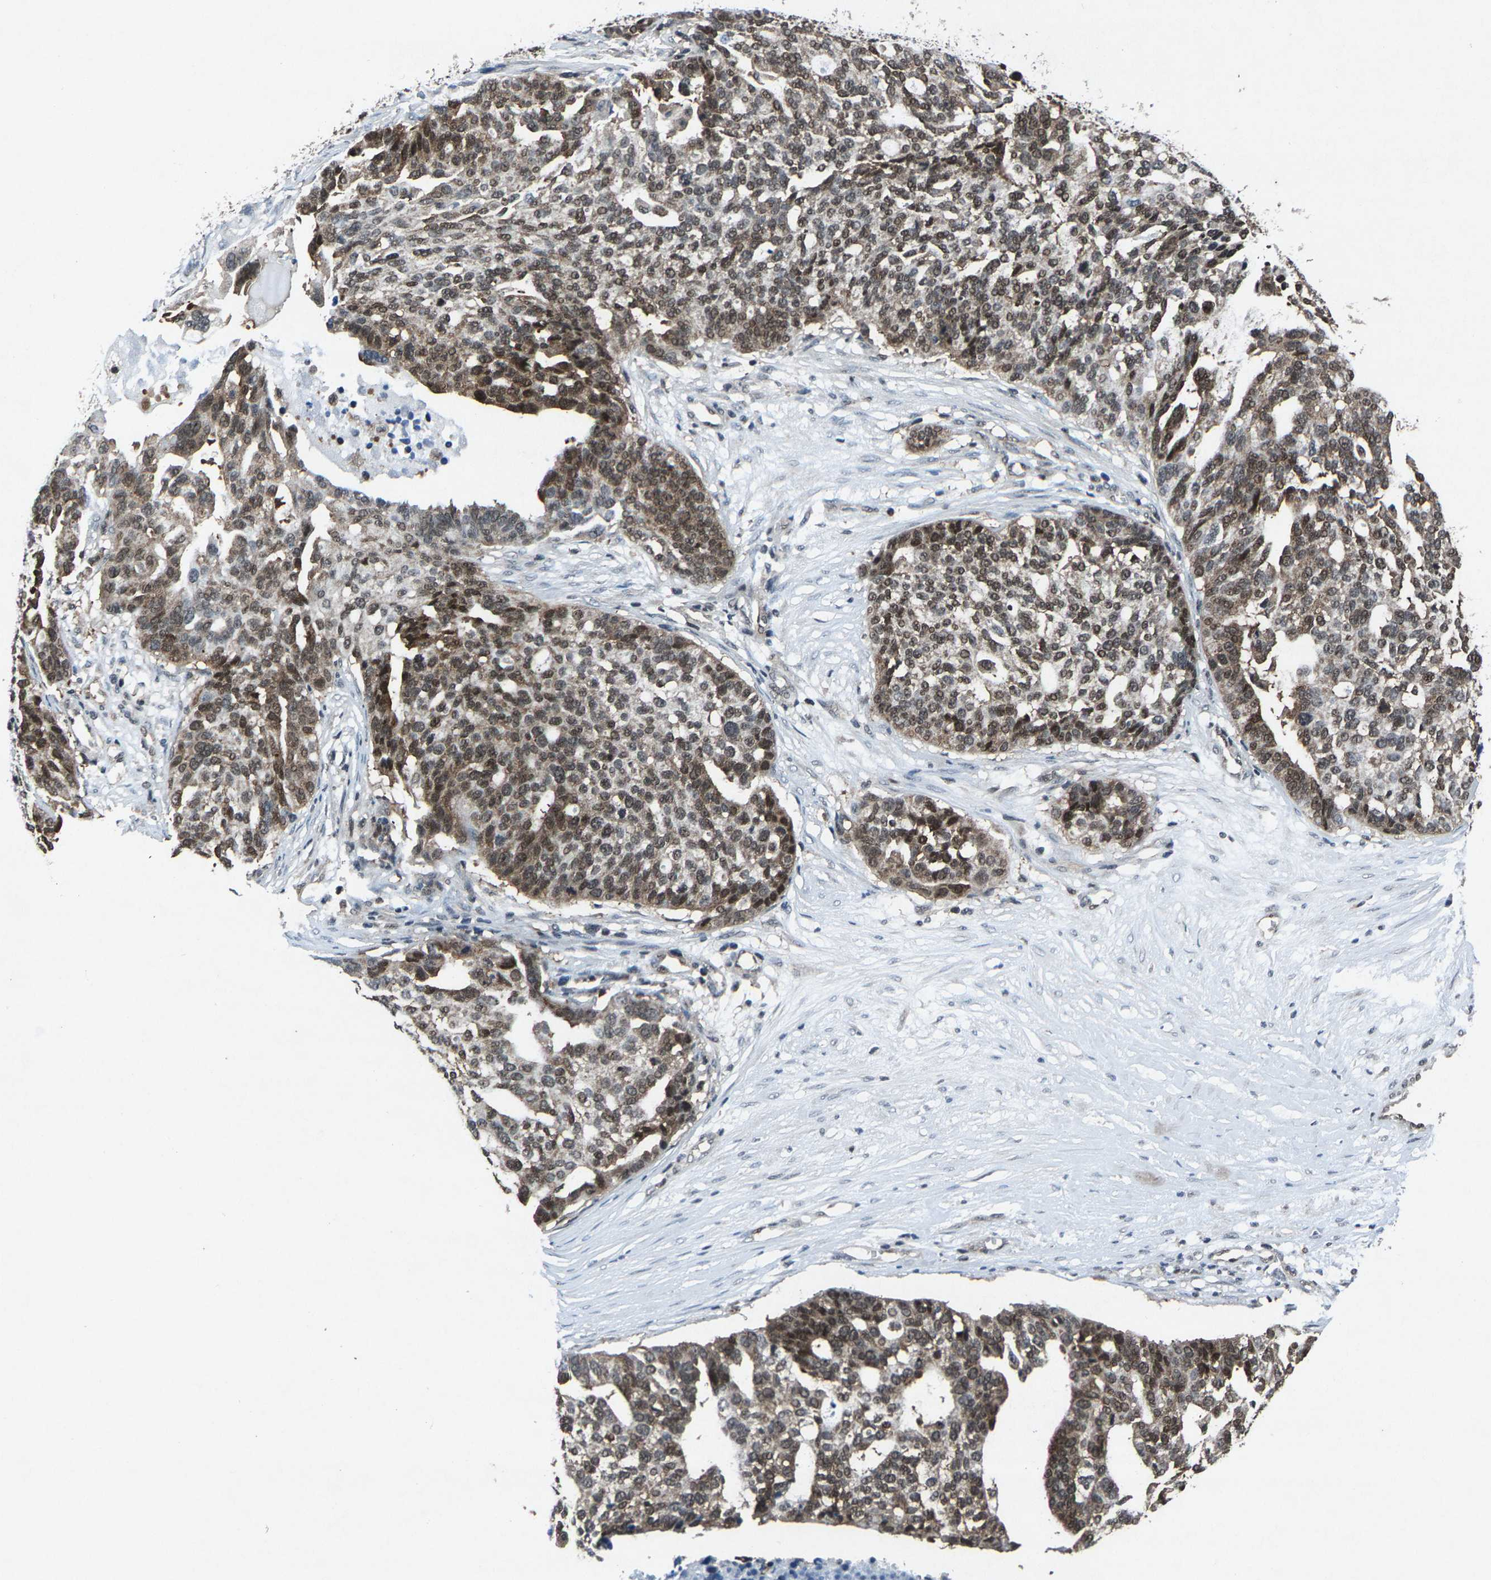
{"staining": {"intensity": "moderate", "quantity": ">75%", "location": "cytoplasmic/membranous,nuclear"}, "tissue": "ovarian cancer", "cell_type": "Tumor cells", "image_type": "cancer", "snomed": [{"axis": "morphology", "description": "Cystadenocarcinoma, serous, NOS"}, {"axis": "topography", "description": "Ovary"}], "caption": "Protein staining shows moderate cytoplasmic/membranous and nuclear staining in about >75% of tumor cells in ovarian cancer.", "gene": "ATXN3", "patient": {"sex": "female", "age": 59}}